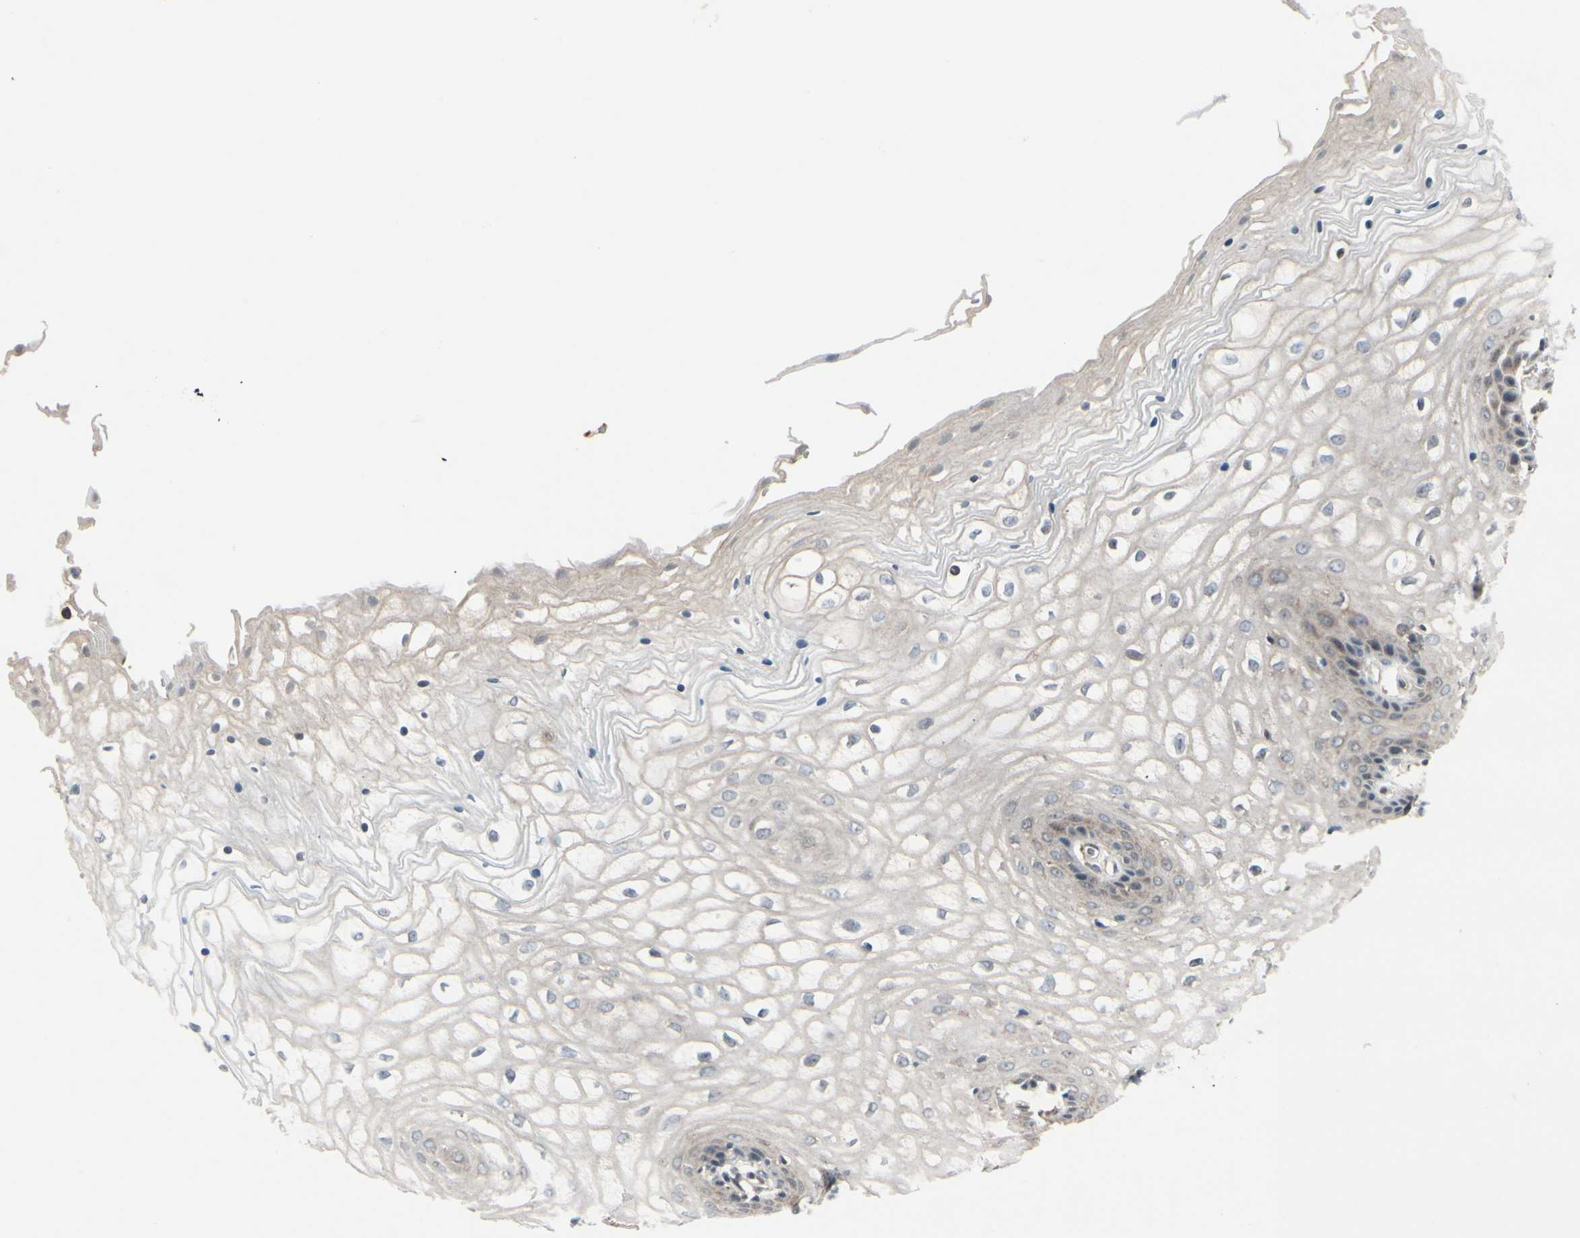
{"staining": {"intensity": "weak", "quantity": "<25%", "location": "cytoplasmic/membranous"}, "tissue": "vagina", "cell_type": "Squamous epithelial cells", "image_type": "normal", "snomed": [{"axis": "morphology", "description": "Normal tissue, NOS"}, {"axis": "topography", "description": "Vagina"}], "caption": "This histopathology image is of normal vagina stained with IHC to label a protein in brown with the nuclei are counter-stained blue. There is no staining in squamous epithelial cells.", "gene": "SNX29", "patient": {"sex": "female", "age": 34}}